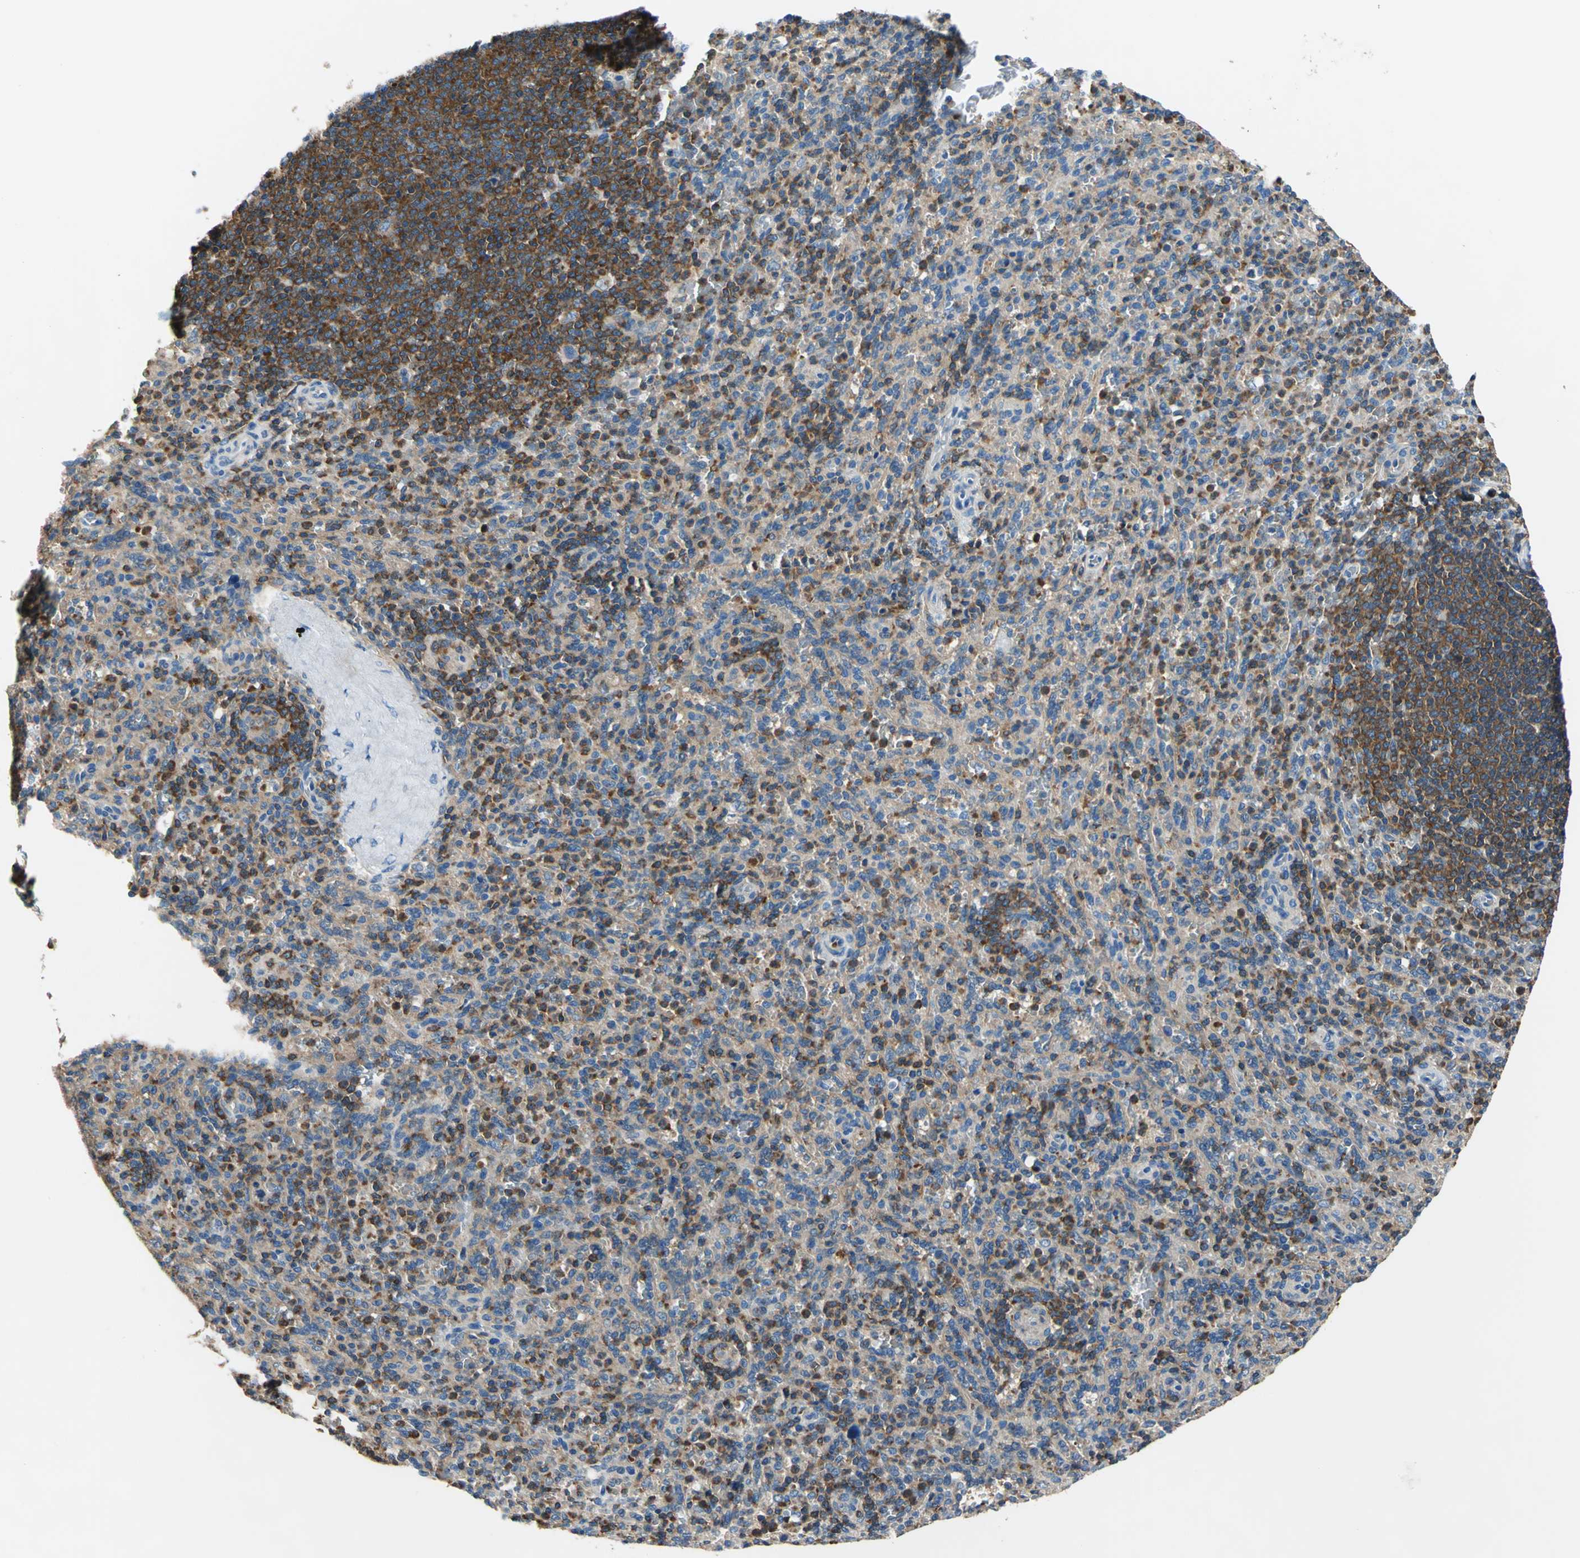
{"staining": {"intensity": "moderate", "quantity": "25%-75%", "location": "cytoplasmic/membranous"}, "tissue": "spleen", "cell_type": "Cells in red pulp", "image_type": "normal", "snomed": [{"axis": "morphology", "description": "Normal tissue, NOS"}, {"axis": "topography", "description": "Spleen"}], "caption": "Spleen stained for a protein (brown) exhibits moderate cytoplasmic/membranous positive positivity in about 25%-75% of cells in red pulp.", "gene": "SEPTIN11", "patient": {"sex": "male", "age": 36}}